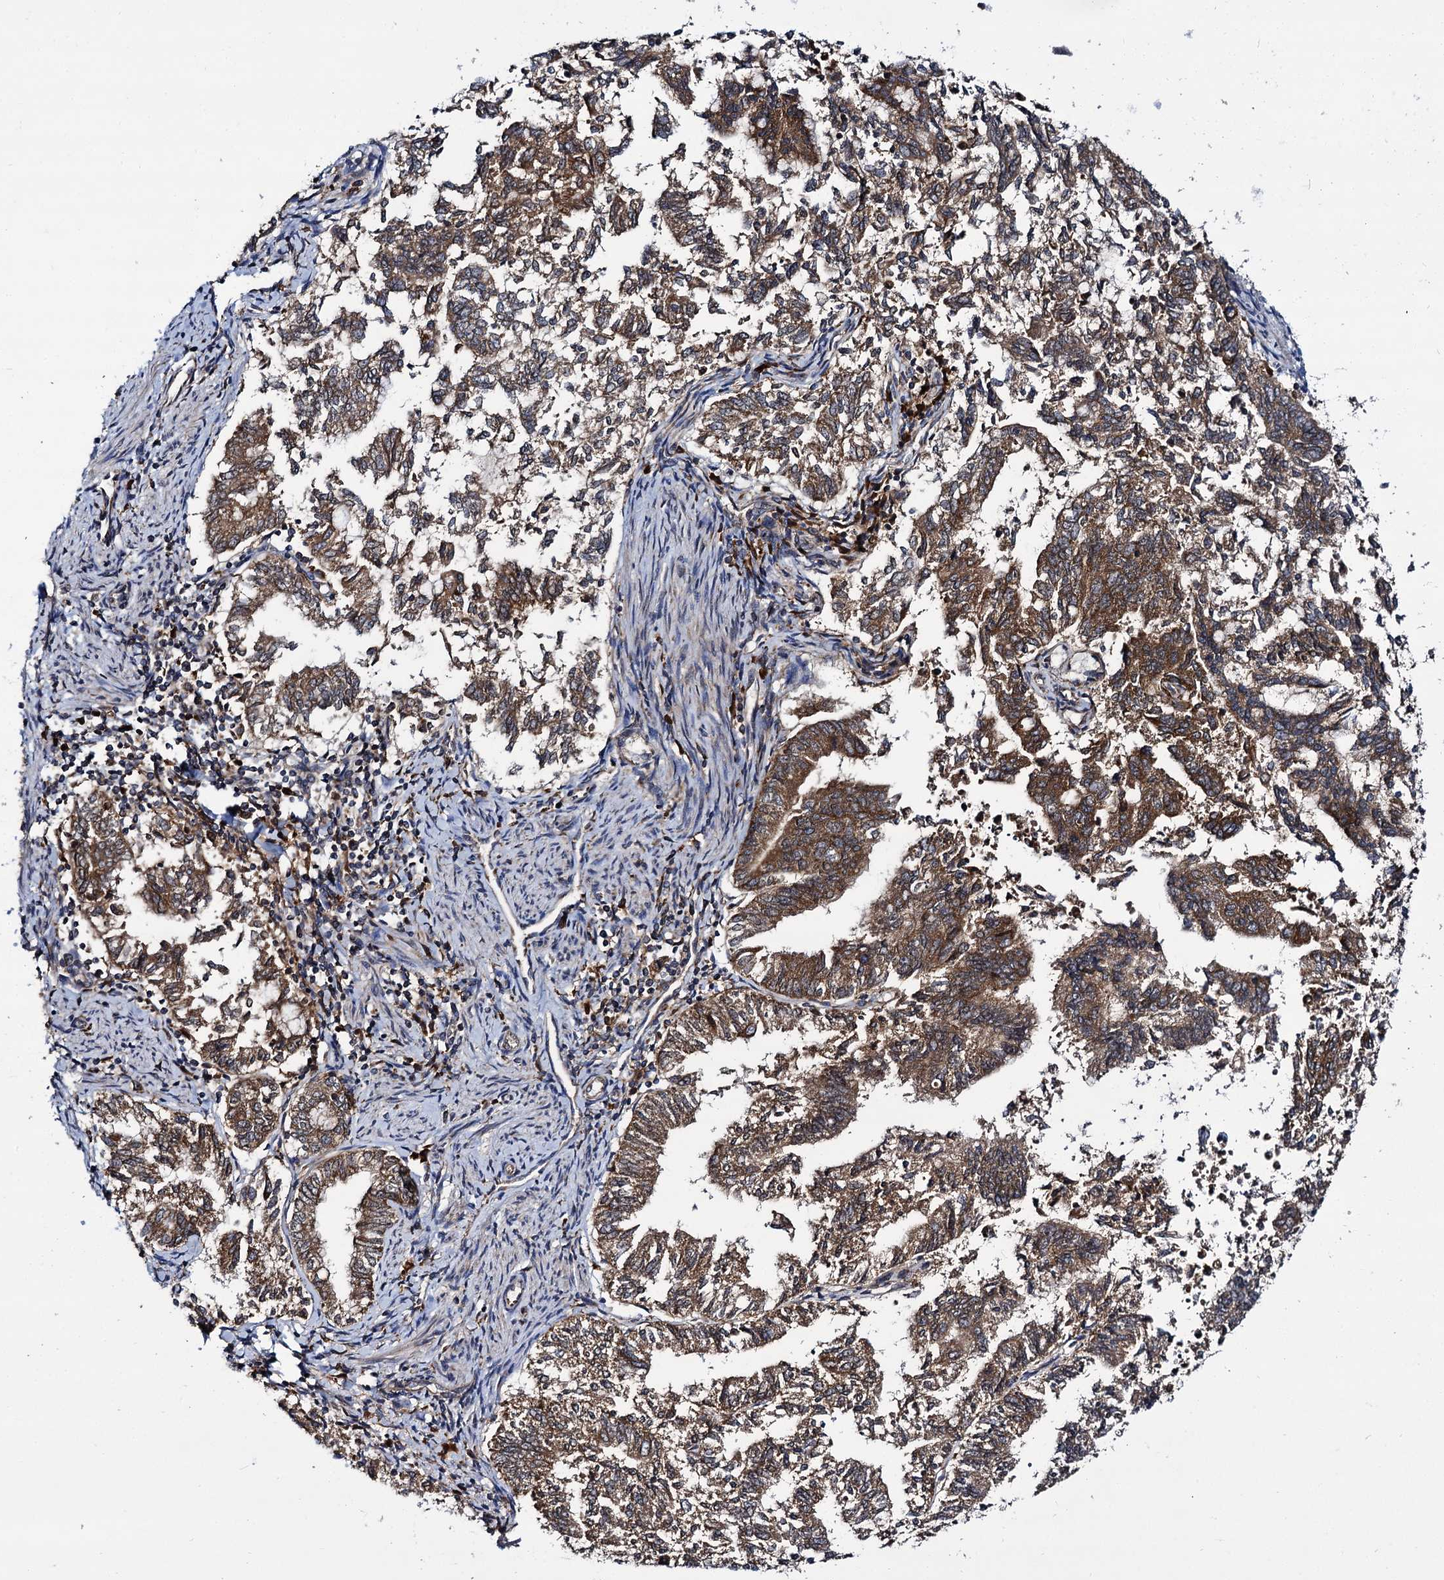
{"staining": {"intensity": "moderate", "quantity": ">75%", "location": "cytoplasmic/membranous"}, "tissue": "endometrial cancer", "cell_type": "Tumor cells", "image_type": "cancer", "snomed": [{"axis": "morphology", "description": "Adenocarcinoma, NOS"}, {"axis": "topography", "description": "Endometrium"}], "caption": "Brown immunohistochemical staining in adenocarcinoma (endometrial) shows moderate cytoplasmic/membranous expression in about >75% of tumor cells.", "gene": "UFM1", "patient": {"sex": "female", "age": 79}}